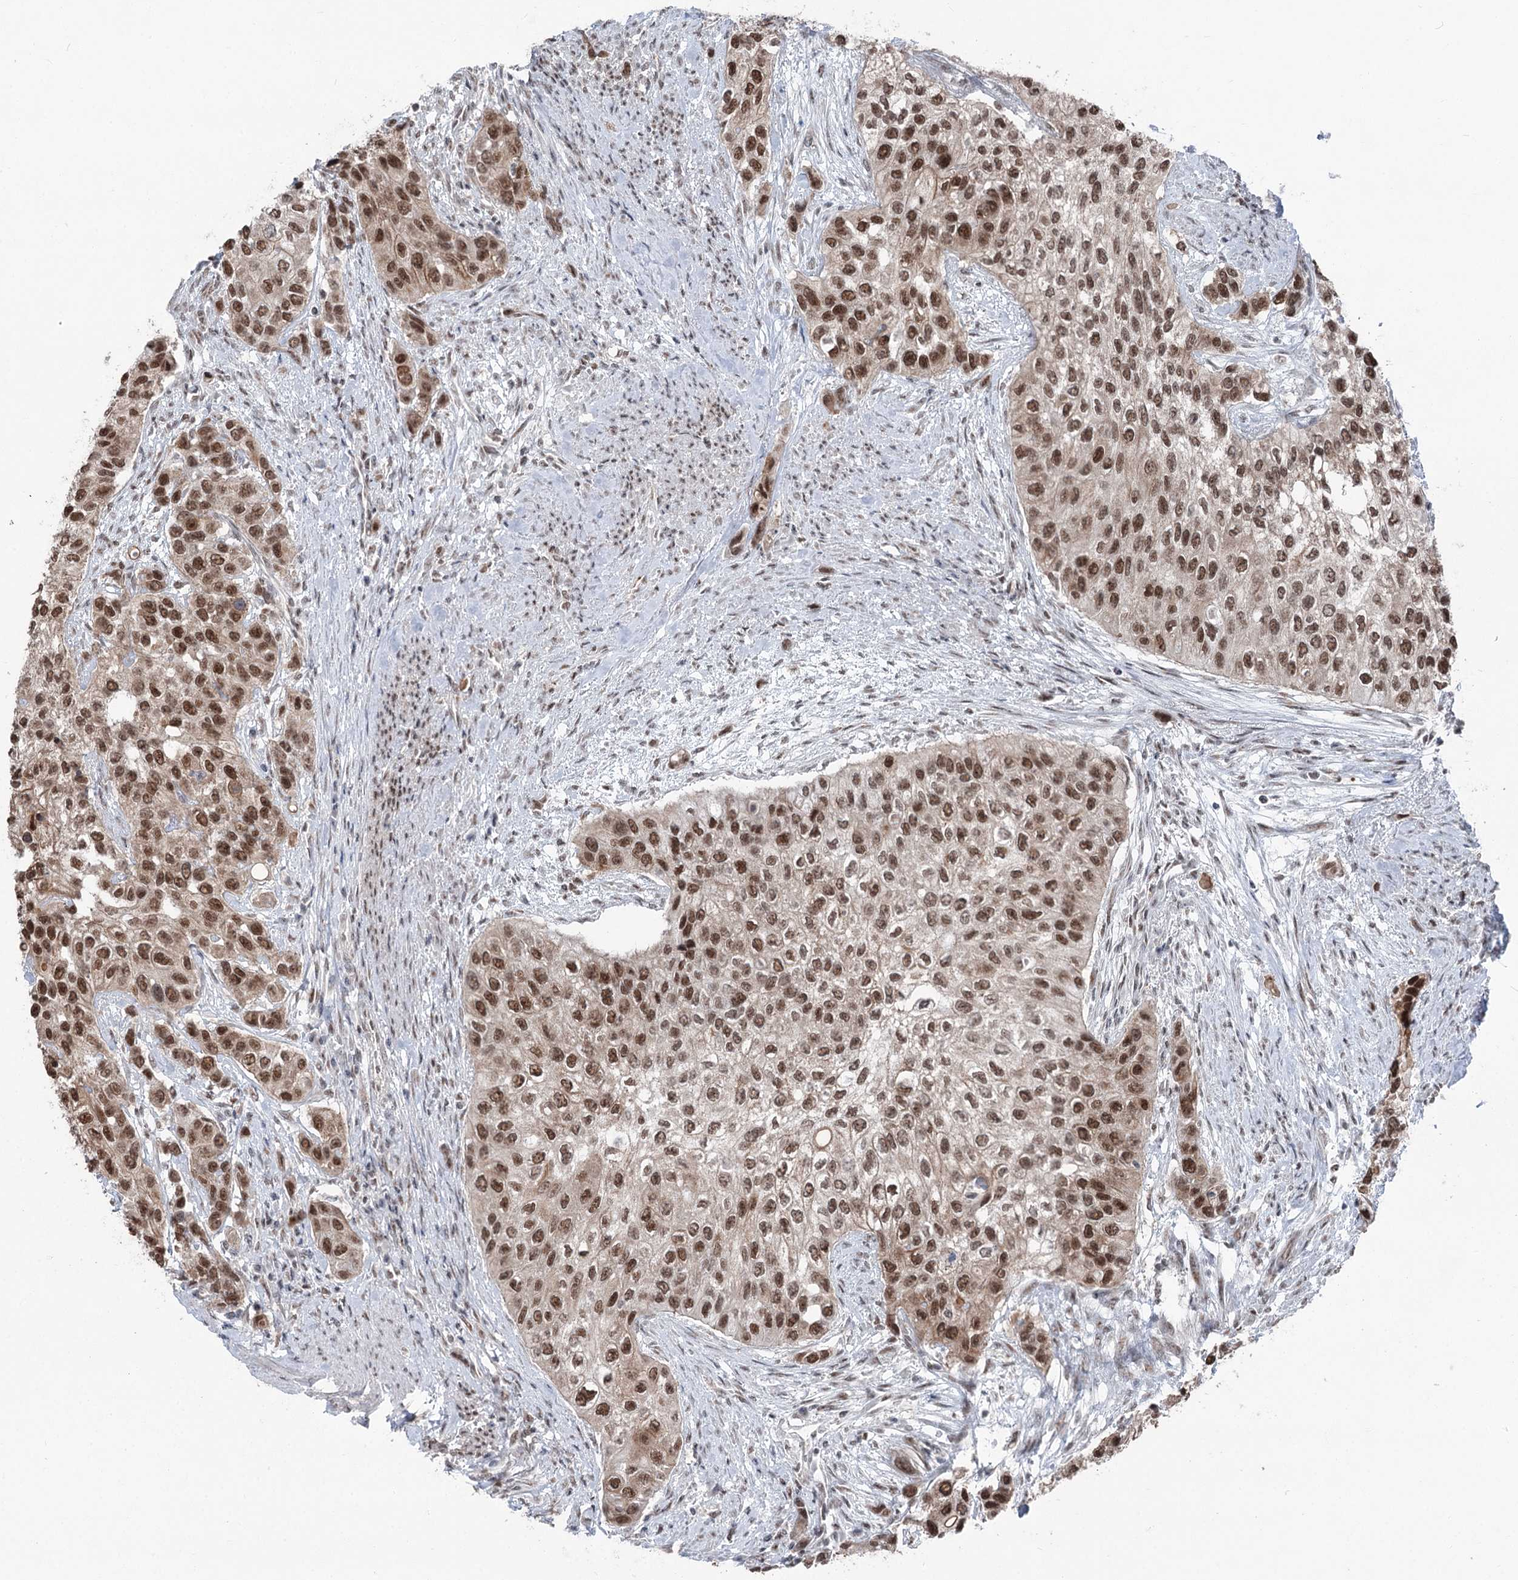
{"staining": {"intensity": "strong", "quantity": ">75%", "location": "cytoplasmic/membranous,nuclear"}, "tissue": "urothelial cancer", "cell_type": "Tumor cells", "image_type": "cancer", "snomed": [{"axis": "morphology", "description": "Normal tissue, NOS"}, {"axis": "morphology", "description": "Urothelial carcinoma, High grade"}, {"axis": "topography", "description": "Vascular tissue"}, {"axis": "topography", "description": "Urinary bladder"}], "caption": "High-power microscopy captured an IHC histopathology image of urothelial carcinoma (high-grade), revealing strong cytoplasmic/membranous and nuclear expression in approximately >75% of tumor cells. The staining was performed using DAB to visualize the protein expression in brown, while the nuclei were stained in blue with hematoxylin (Magnification: 20x).", "gene": "ZCCHC8", "patient": {"sex": "female", "age": 56}}